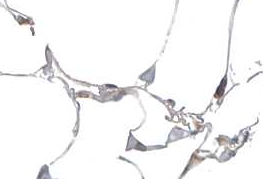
{"staining": {"intensity": "moderate", "quantity": ">75%", "location": "cytoplasmic/membranous"}, "tissue": "adipose tissue", "cell_type": "Adipocytes", "image_type": "normal", "snomed": [{"axis": "morphology", "description": "Normal tissue, NOS"}, {"axis": "morphology", "description": "Fibrosis, NOS"}, {"axis": "topography", "description": "Breast"}, {"axis": "topography", "description": "Adipose tissue"}], "caption": "Brown immunohistochemical staining in normal human adipose tissue exhibits moderate cytoplasmic/membranous expression in about >75% of adipocytes.", "gene": "LONRF1", "patient": {"sex": "female", "age": 39}}